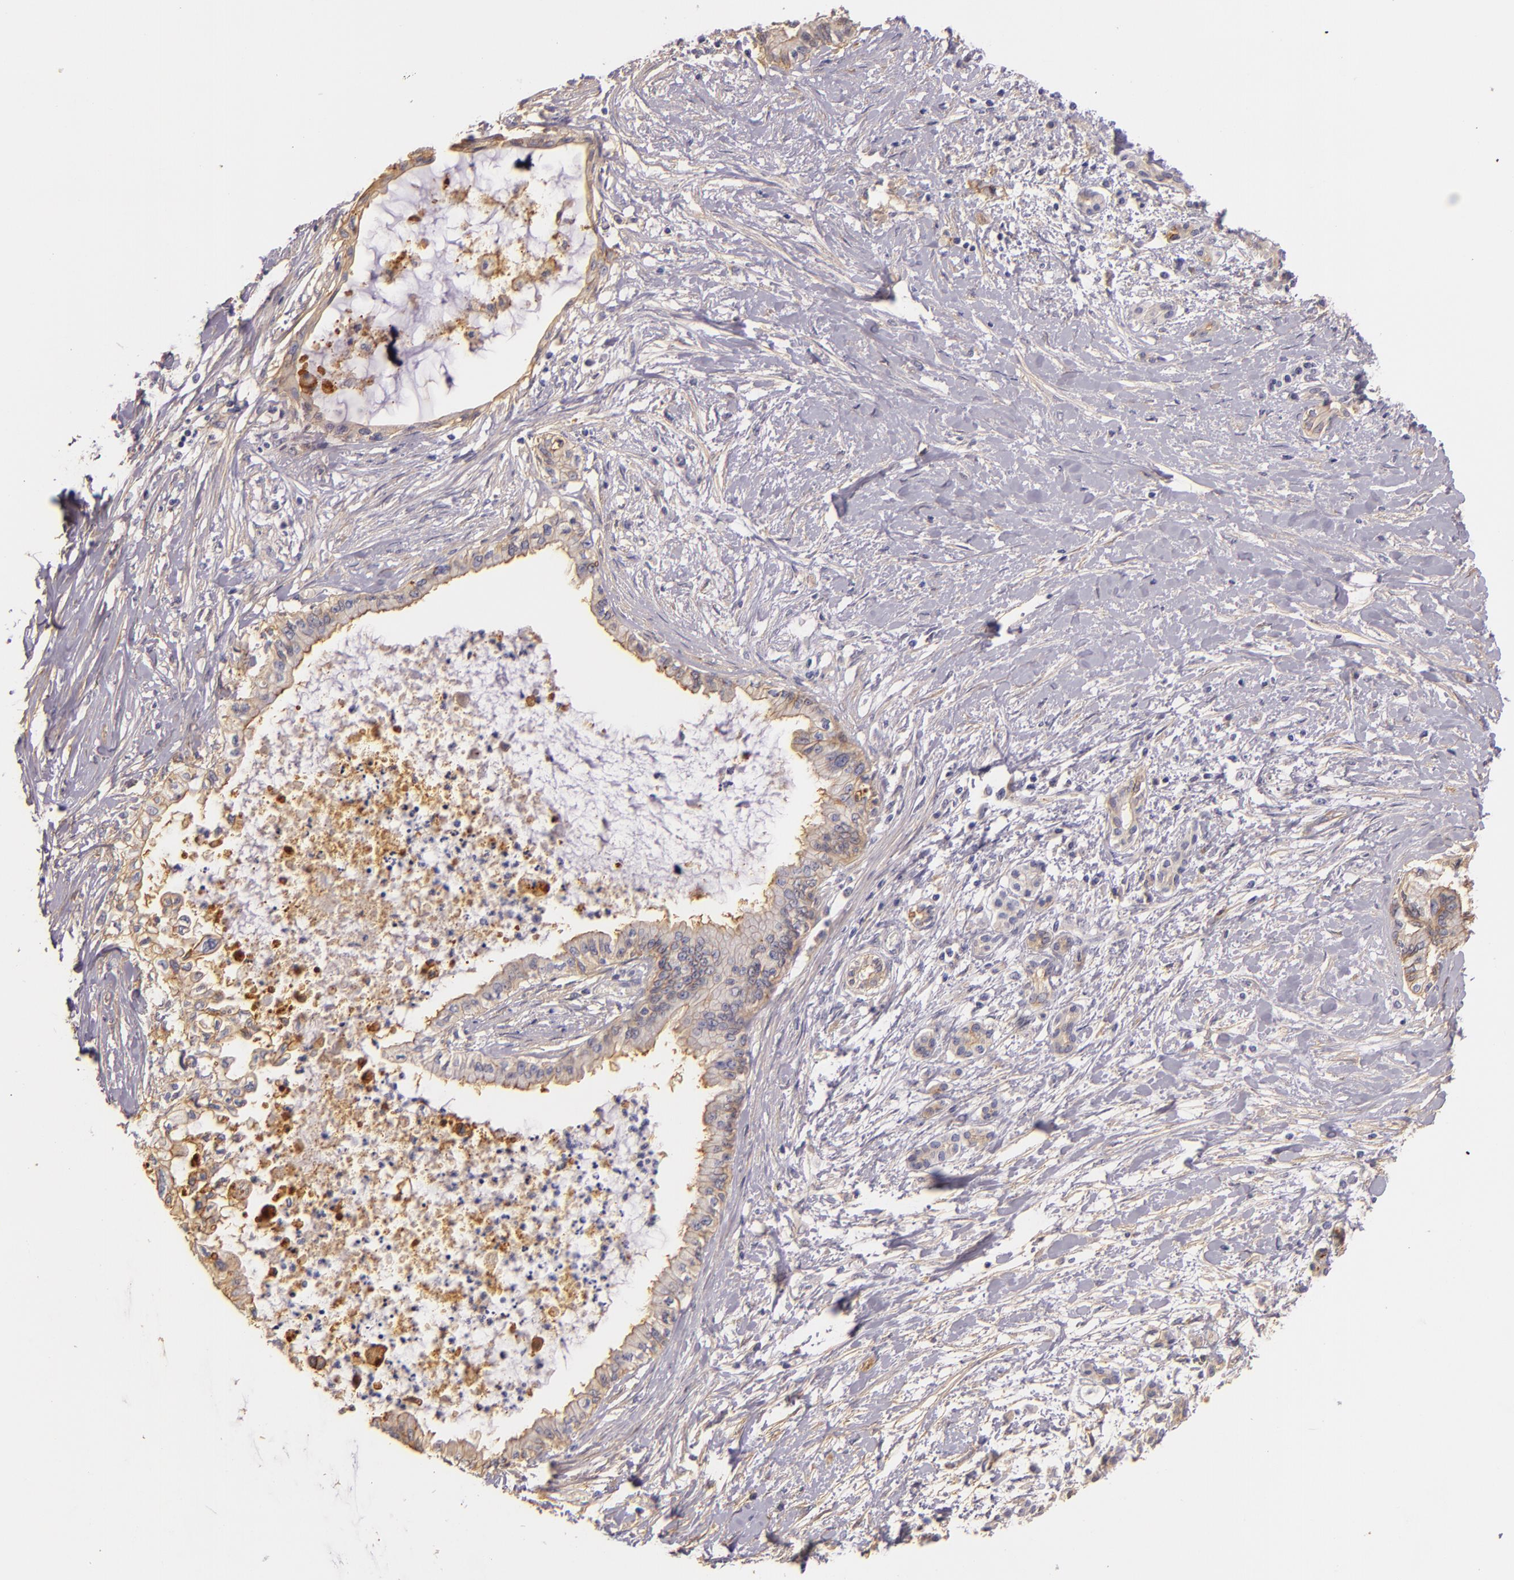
{"staining": {"intensity": "weak", "quantity": "<25%", "location": "cytoplasmic/membranous"}, "tissue": "pancreatic cancer", "cell_type": "Tumor cells", "image_type": "cancer", "snomed": [{"axis": "morphology", "description": "Adenocarcinoma, NOS"}, {"axis": "topography", "description": "Pancreas"}], "caption": "The image exhibits no staining of tumor cells in pancreatic cancer.", "gene": "CTSF", "patient": {"sex": "female", "age": 64}}